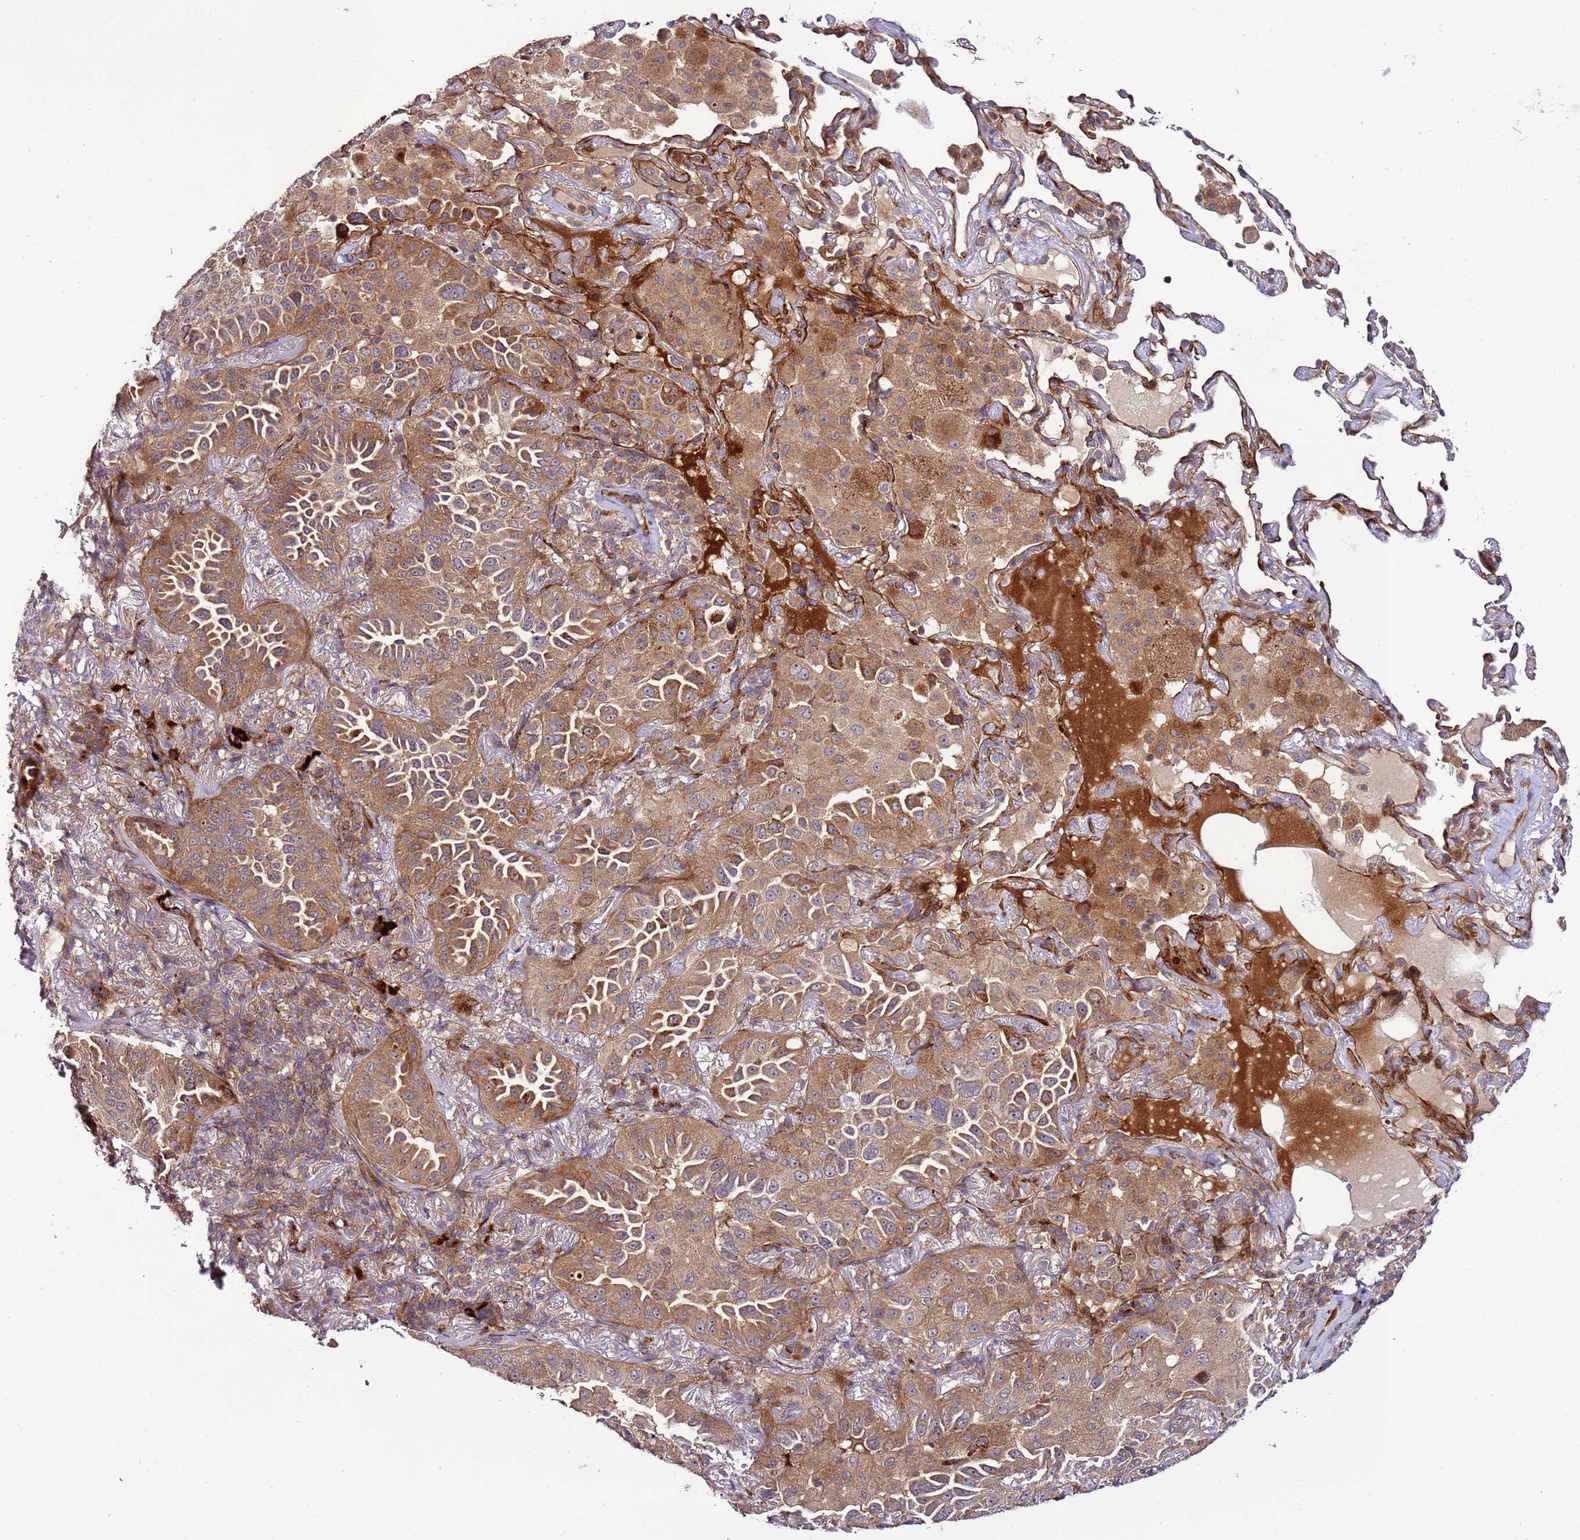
{"staining": {"intensity": "moderate", "quantity": ">75%", "location": "cytoplasmic/membranous"}, "tissue": "lung cancer", "cell_type": "Tumor cells", "image_type": "cancer", "snomed": [{"axis": "morphology", "description": "Adenocarcinoma, NOS"}, {"axis": "topography", "description": "Lung"}], "caption": "High-magnification brightfield microscopy of lung cancer stained with DAB (brown) and counterstained with hematoxylin (blue). tumor cells exhibit moderate cytoplasmic/membranous expression is seen in approximately>75% of cells.", "gene": "ZNF624", "patient": {"sex": "female", "age": 69}}